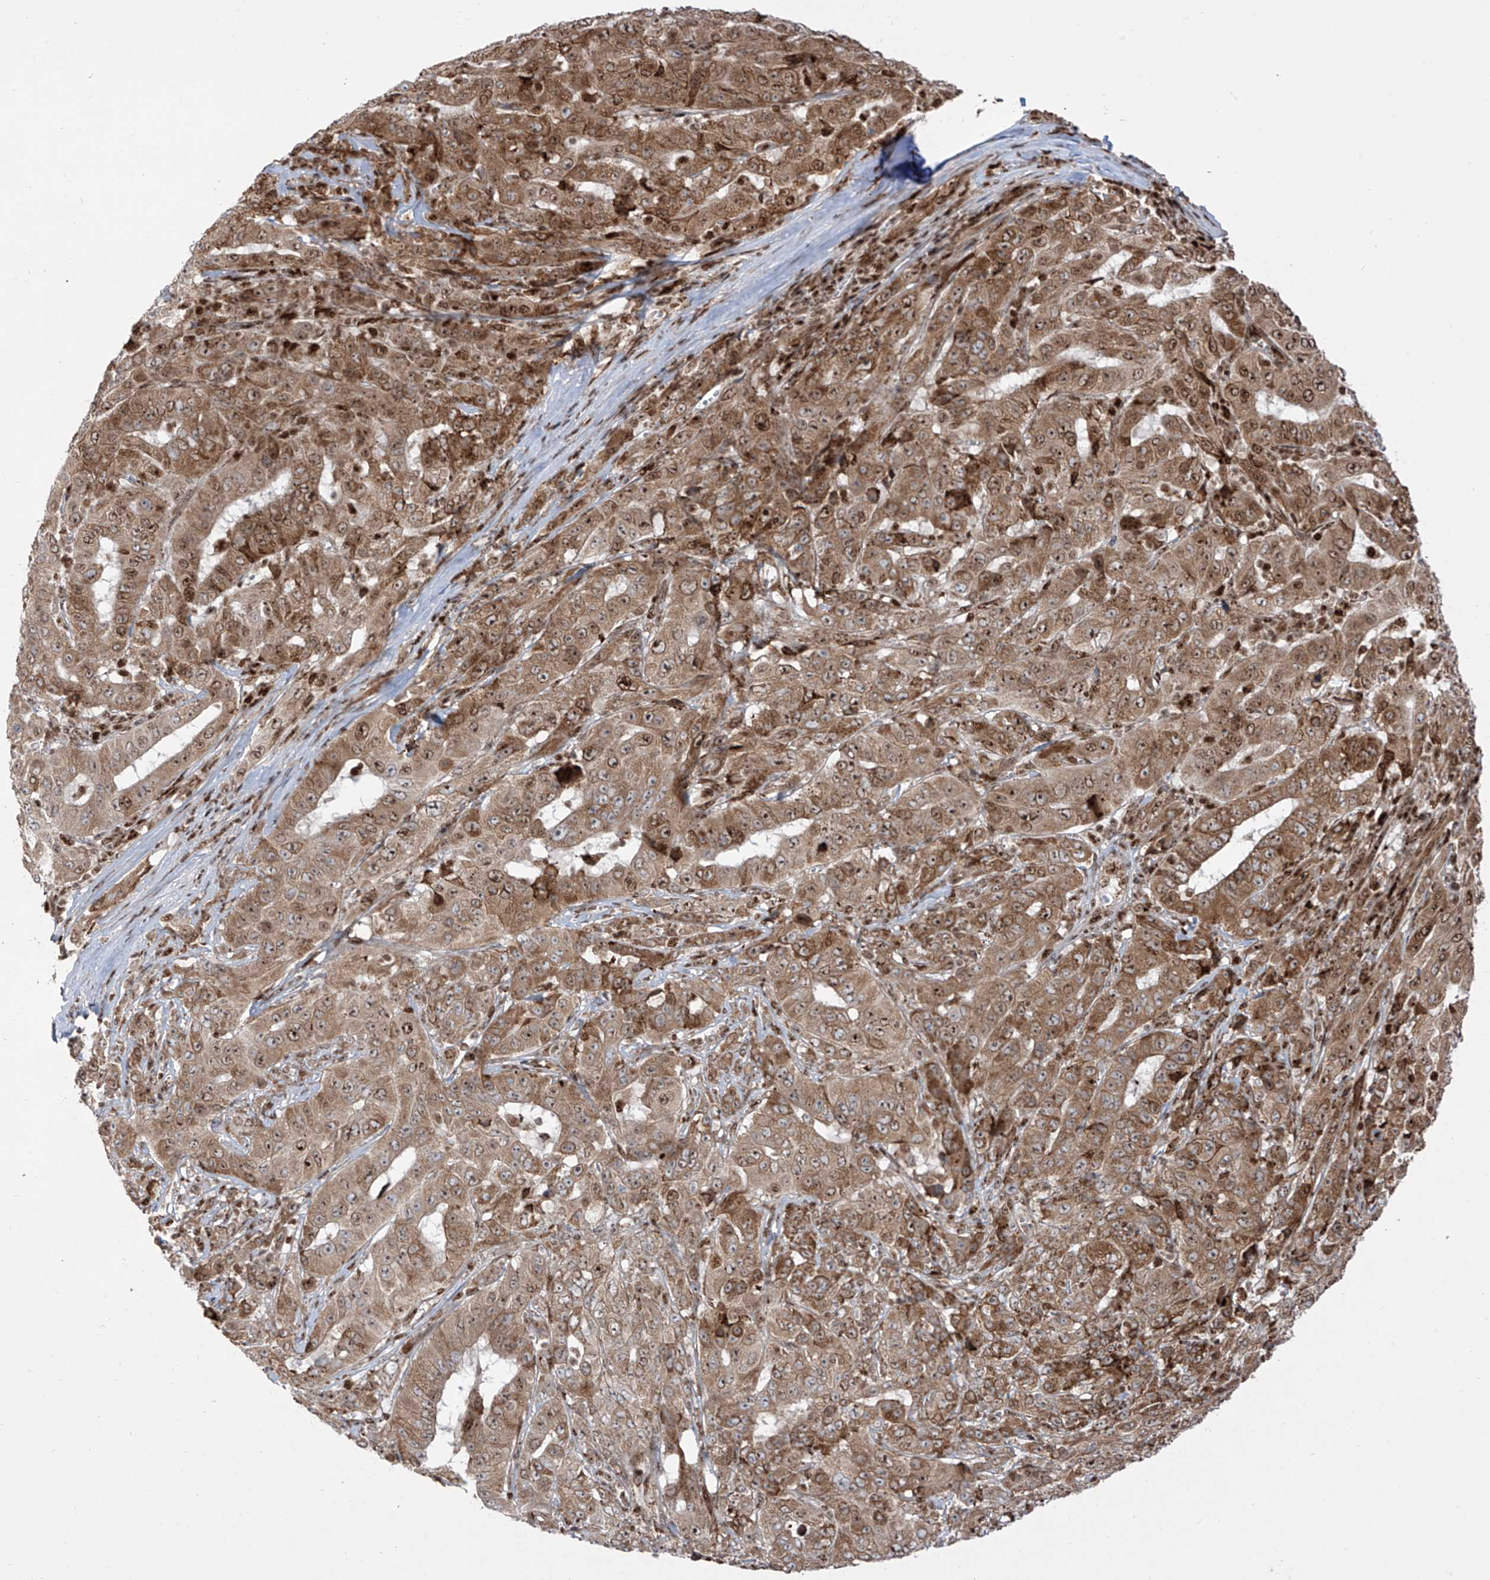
{"staining": {"intensity": "moderate", "quantity": ">75%", "location": "cytoplasmic/membranous,nuclear"}, "tissue": "pancreatic cancer", "cell_type": "Tumor cells", "image_type": "cancer", "snomed": [{"axis": "morphology", "description": "Adenocarcinoma, NOS"}, {"axis": "topography", "description": "Pancreas"}], "caption": "An immunohistochemistry photomicrograph of tumor tissue is shown. Protein staining in brown shows moderate cytoplasmic/membranous and nuclear positivity in pancreatic cancer (adenocarcinoma) within tumor cells.", "gene": "ZBTB8A", "patient": {"sex": "male", "age": 63}}